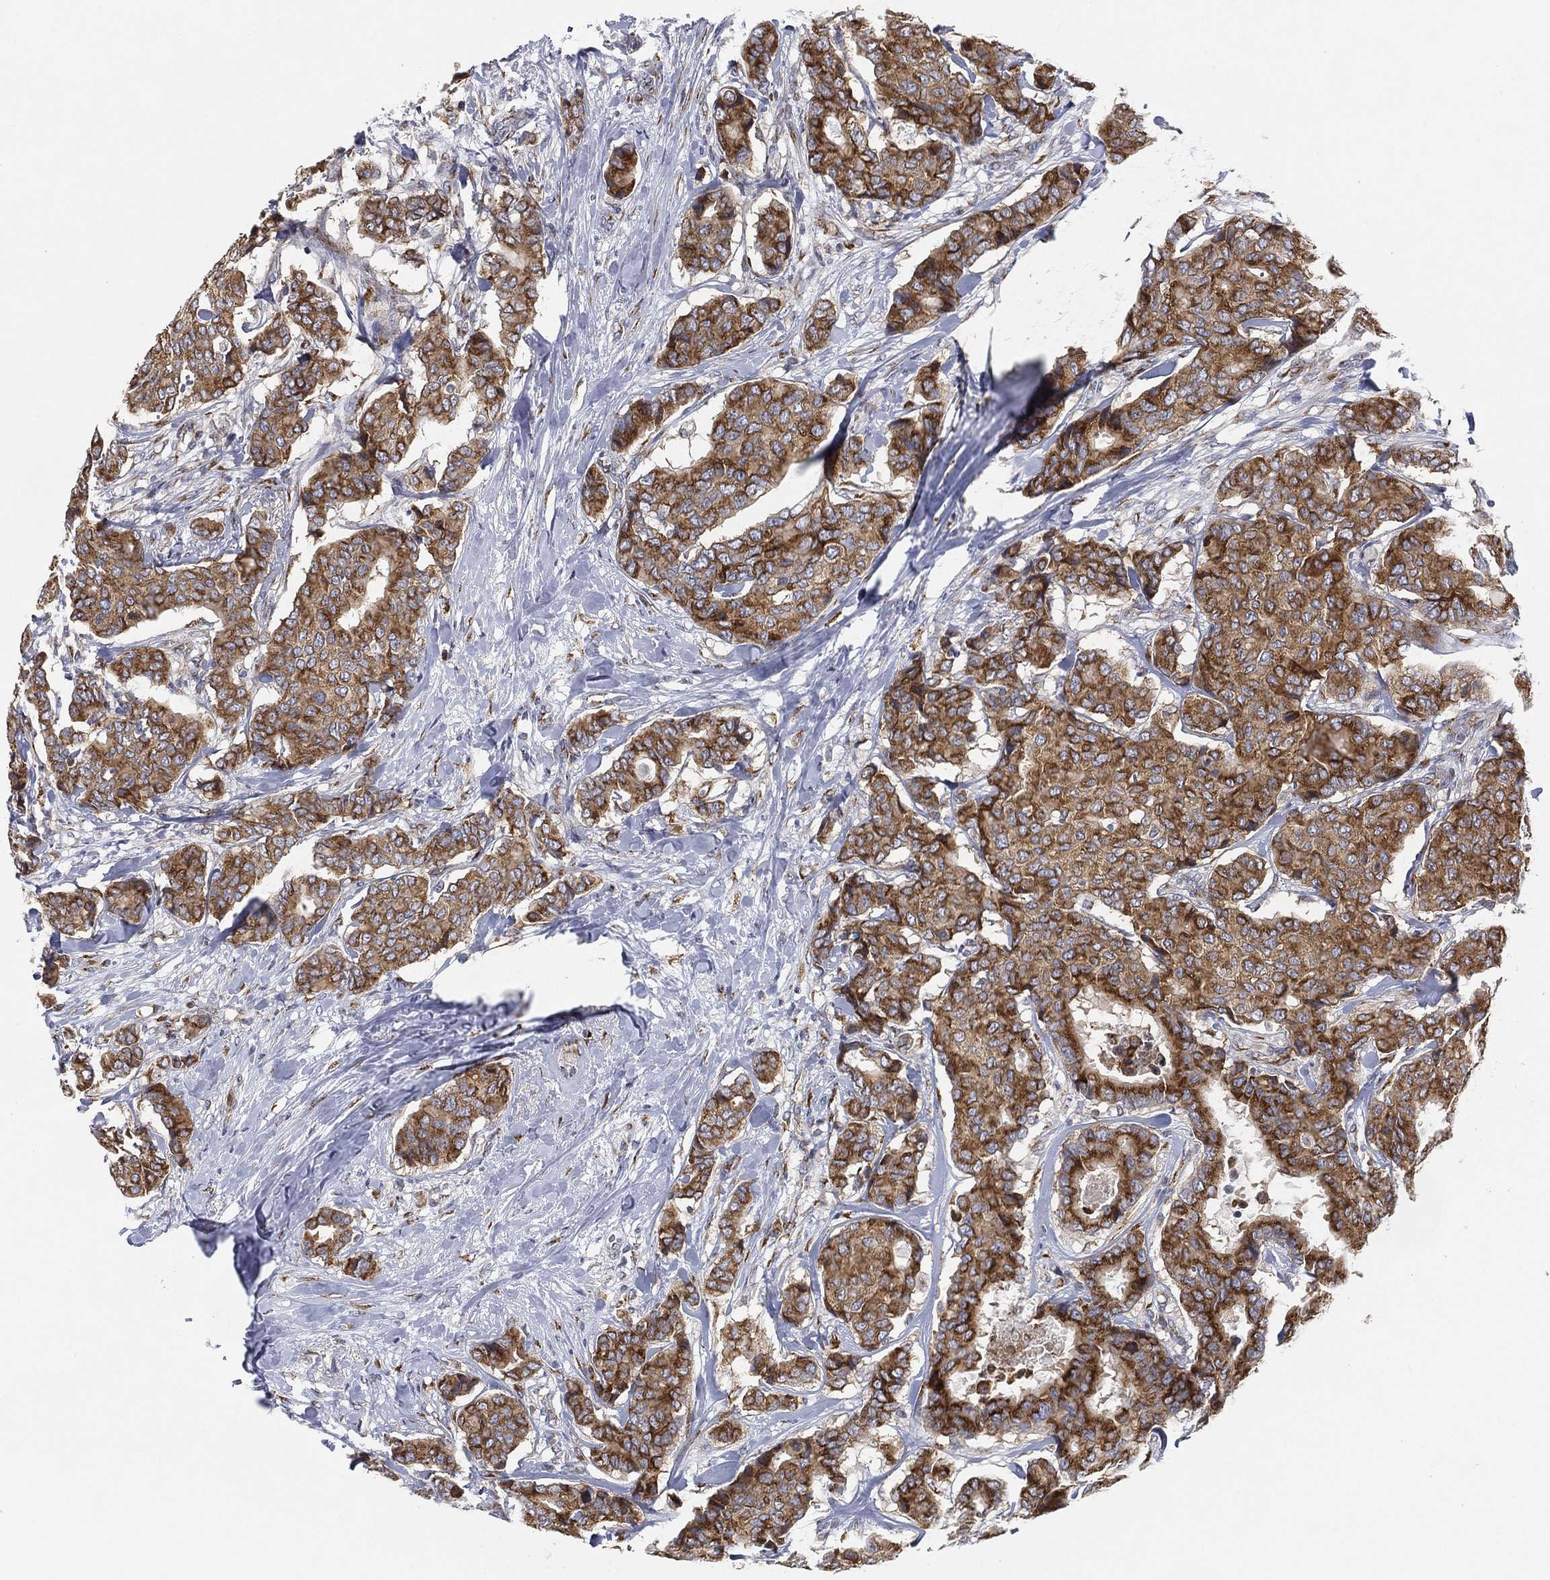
{"staining": {"intensity": "strong", "quantity": ">75%", "location": "cytoplasmic/membranous"}, "tissue": "breast cancer", "cell_type": "Tumor cells", "image_type": "cancer", "snomed": [{"axis": "morphology", "description": "Duct carcinoma"}, {"axis": "topography", "description": "Breast"}], "caption": "DAB immunohistochemical staining of intraductal carcinoma (breast) shows strong cytoplasmic/membranous protein staining in about >75% of tumor cells.", "gene": "TICAM1", "patient": {"sex": "female", "age": 75}}